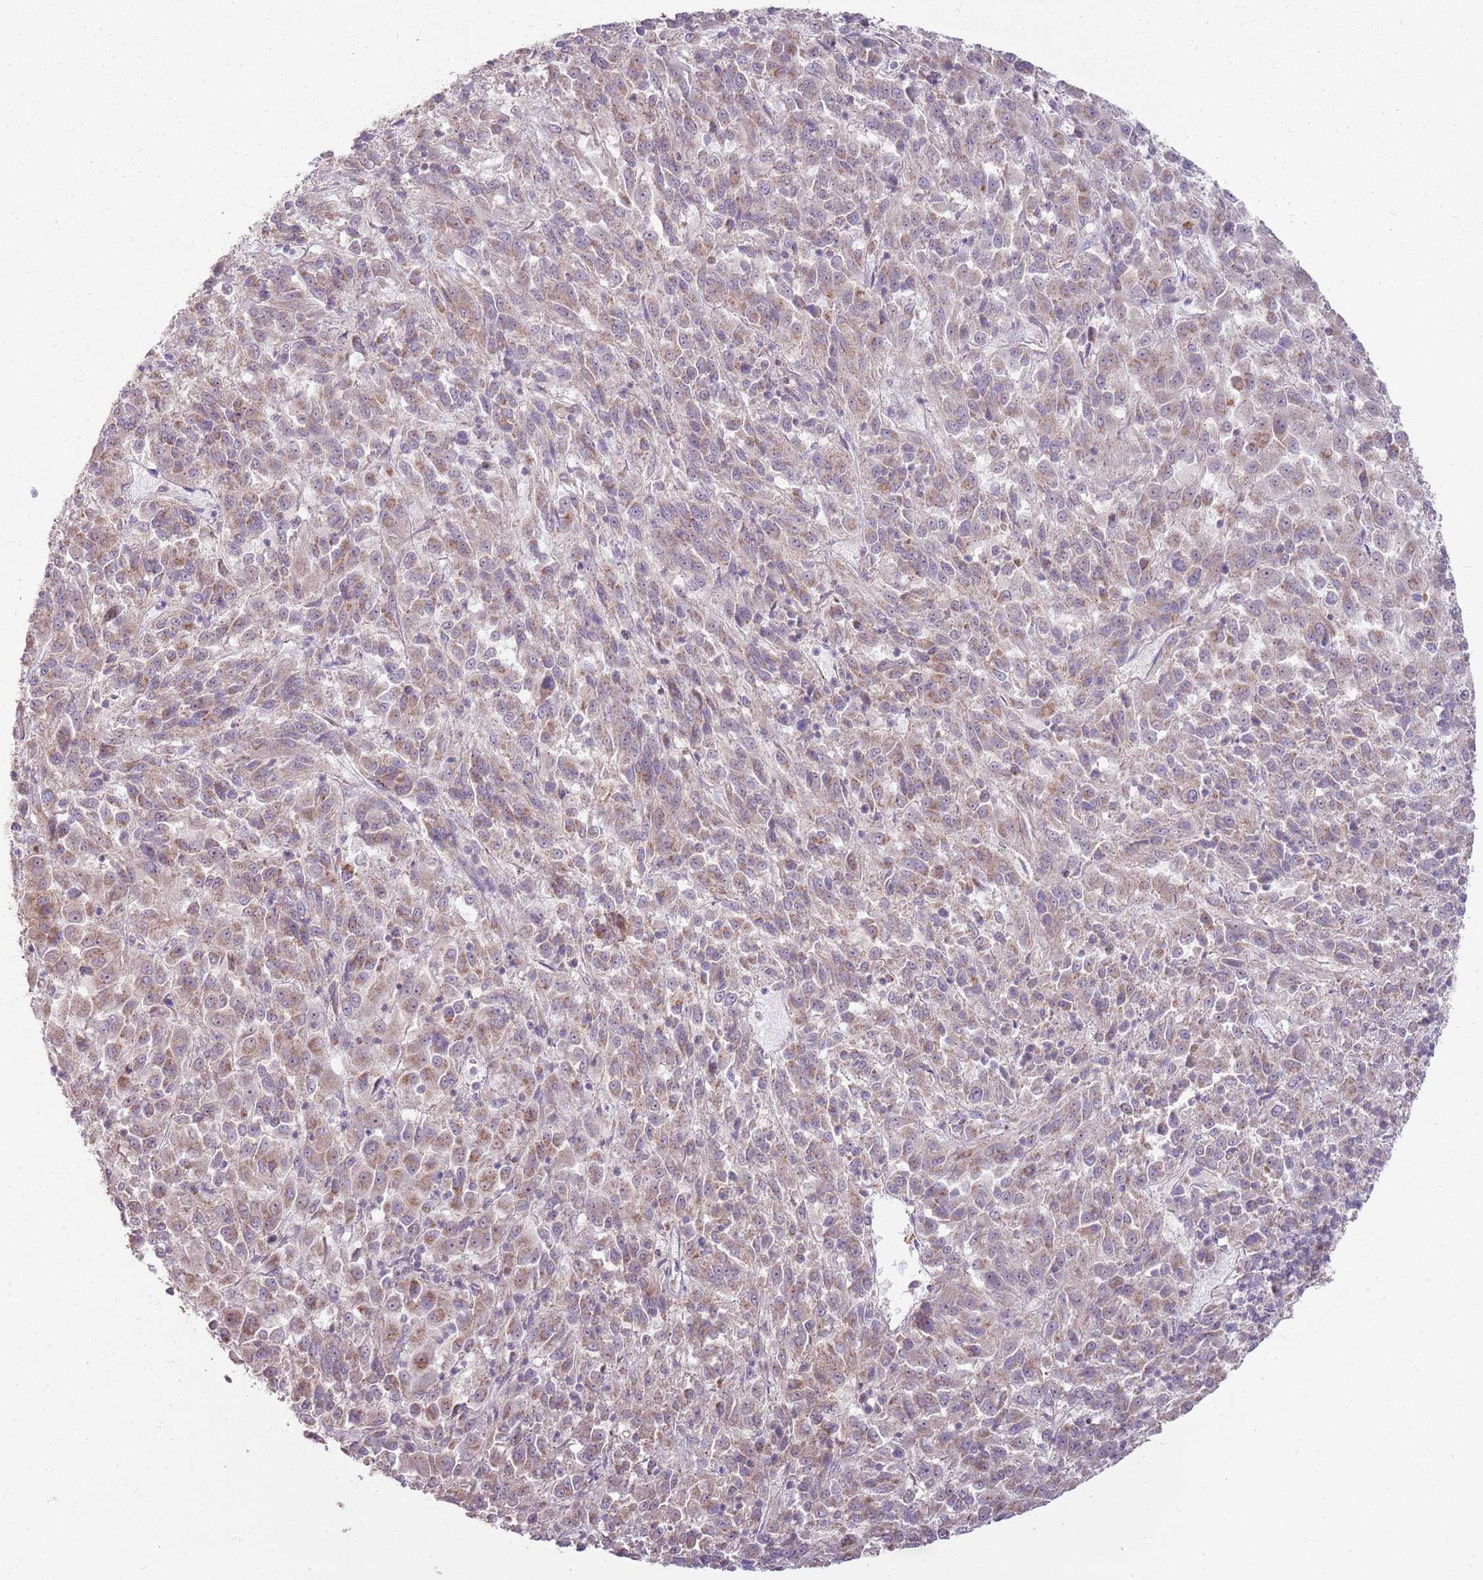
{"staining": {"intensity": "weak", "quantity": "25%-75%", "location": "cytoplasmic/membranous"}, "tissue": "melanoma", "cell_type": "Tumor cells", "image_type": "cancer", "snomed": [{"axis": "morphology", "description": "Malignant melanoma, Metastatic site"}, {"axis": "topography", "description": "Lung"}], "caption": "Protein expression analysis of human melanoma reveals weak cytoplasmic/membranous positivity in approximately 25%-75% of tumor cells.", "gene": "SPATA31D1", "patient": {"sex": "male", "age": 64}}